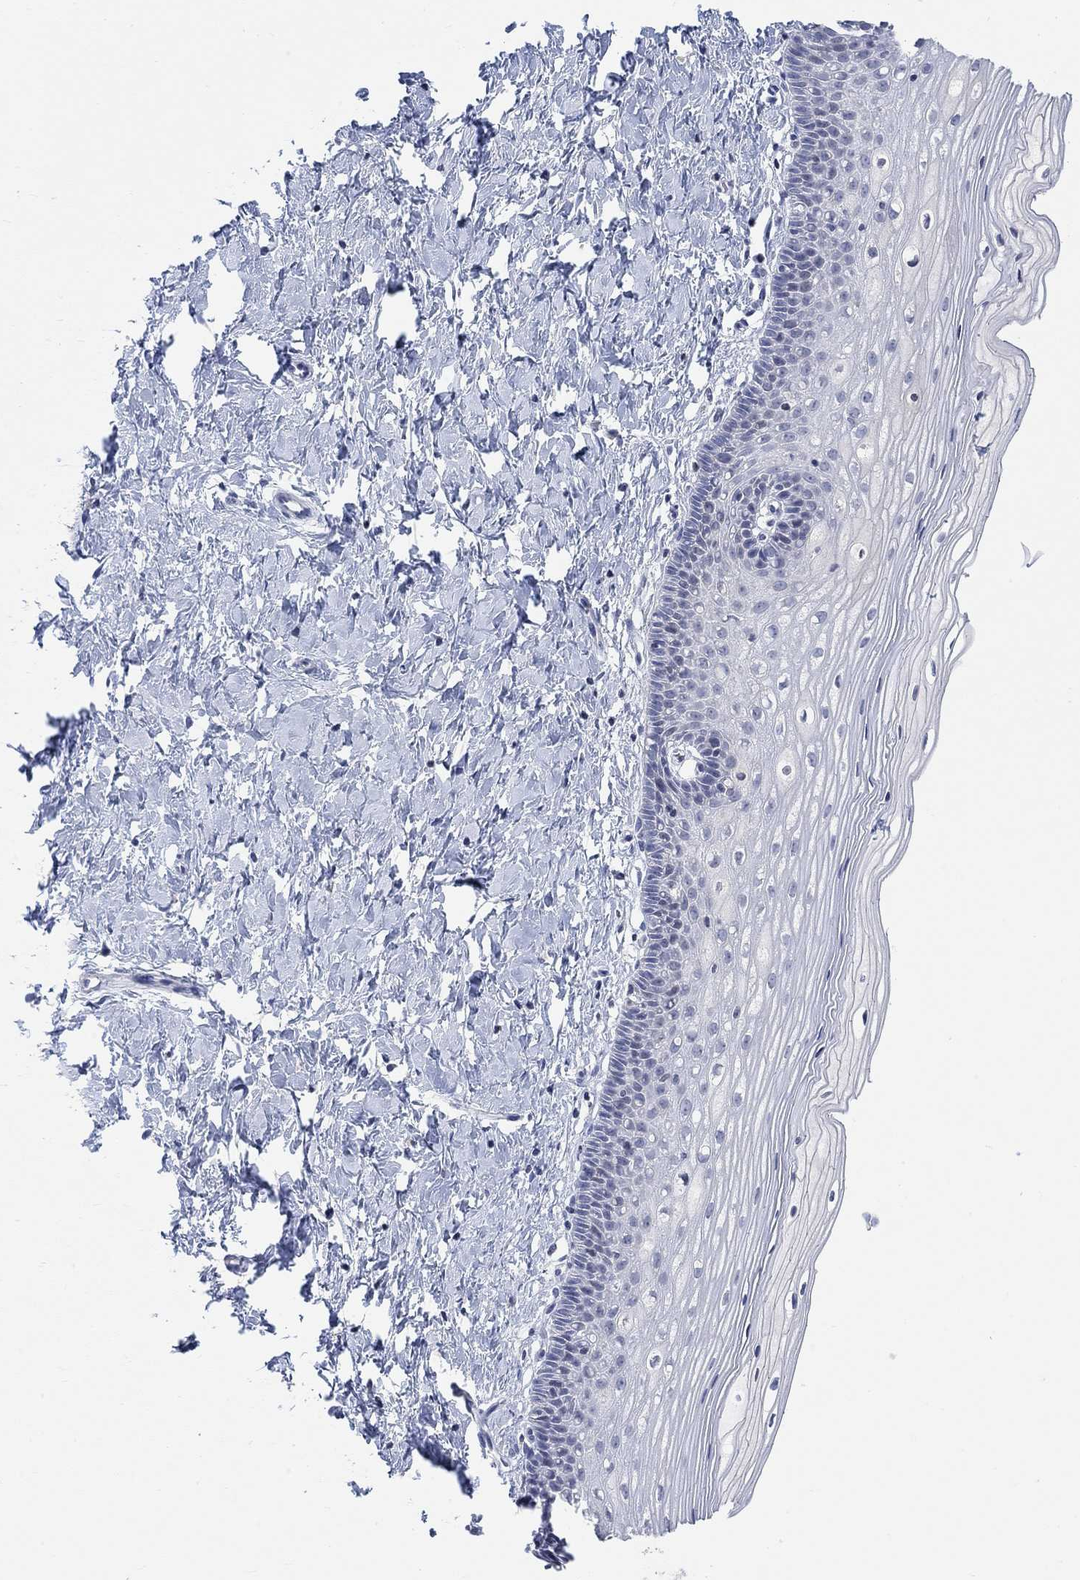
{"staining": {"intensity": "negative", "quantity": "none", "location": "none"}, "tissue": "cervix", "cell_type": "Glandular cells", "image_type": "normal", "snomed": [{"axis": "morphology", "description": "Normal tissue, NOS"}, {"axis": "topography", "description": "Cervix"}], "caption": "Histopathology image shows no protein staining in glandular cells of normal cervix.", "gene": "ATP6V1E2", "patient": {"sex": "female", "age": 37}}